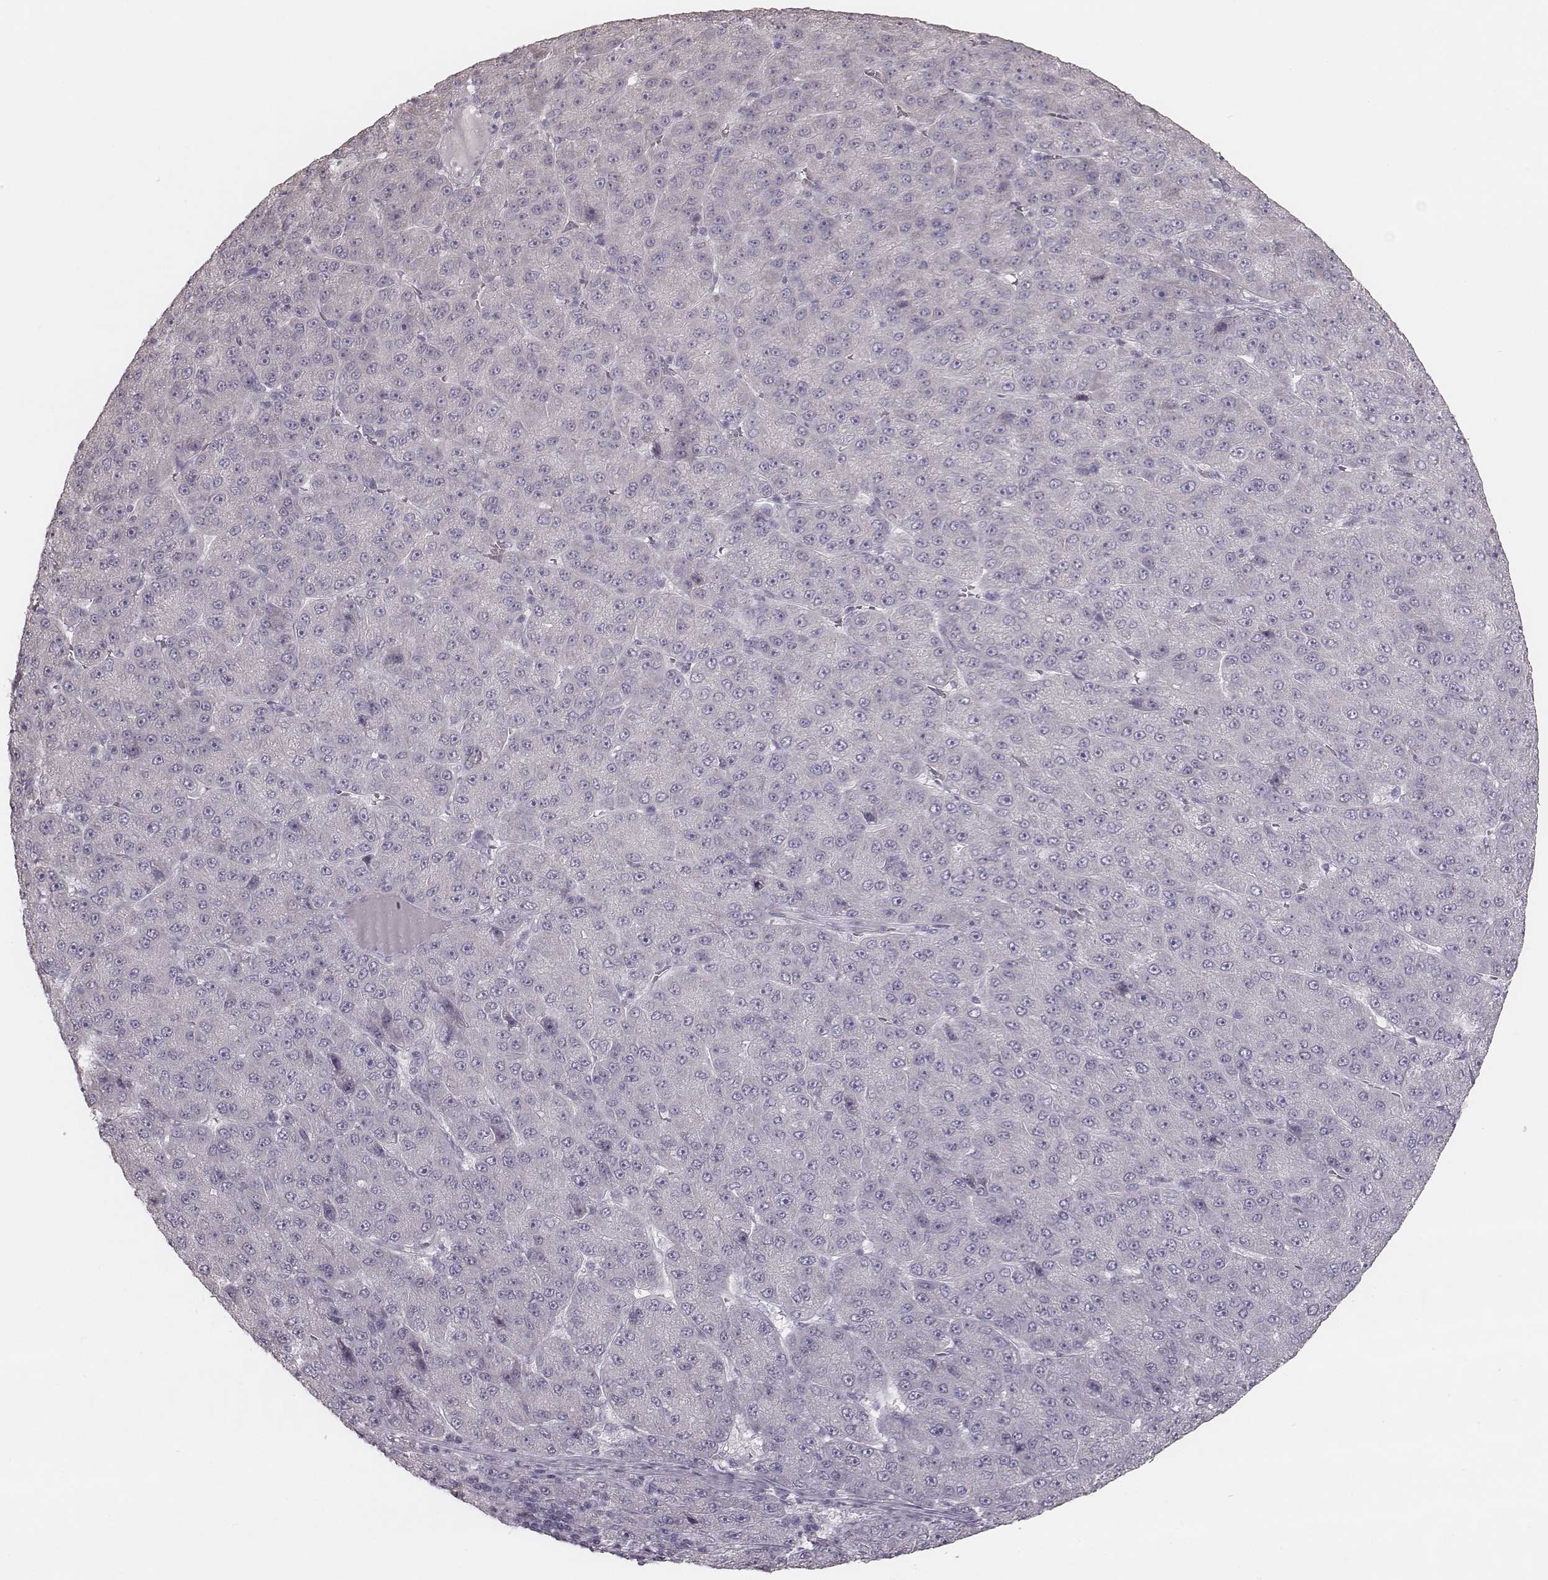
{"staining": {"intensity": "negative", "quantity": "none", "location": "none"}, "tissue": "liver cancer", "cell_type": "Tumor cells", "image_type": "cancer", "snomed": [{"axis": "morphology", "description": "Carcinoma, Hepatocellular, NOS"}, {"axis": "topography", "description": "Liver"}], "caption": "This is an immunohistochemistry (IHC) image of hepatocellular carcinoma (liver). There is no expression in tumor cells.", "gene": "ZP4", "patient": {"sex": "male", "age": 67}}